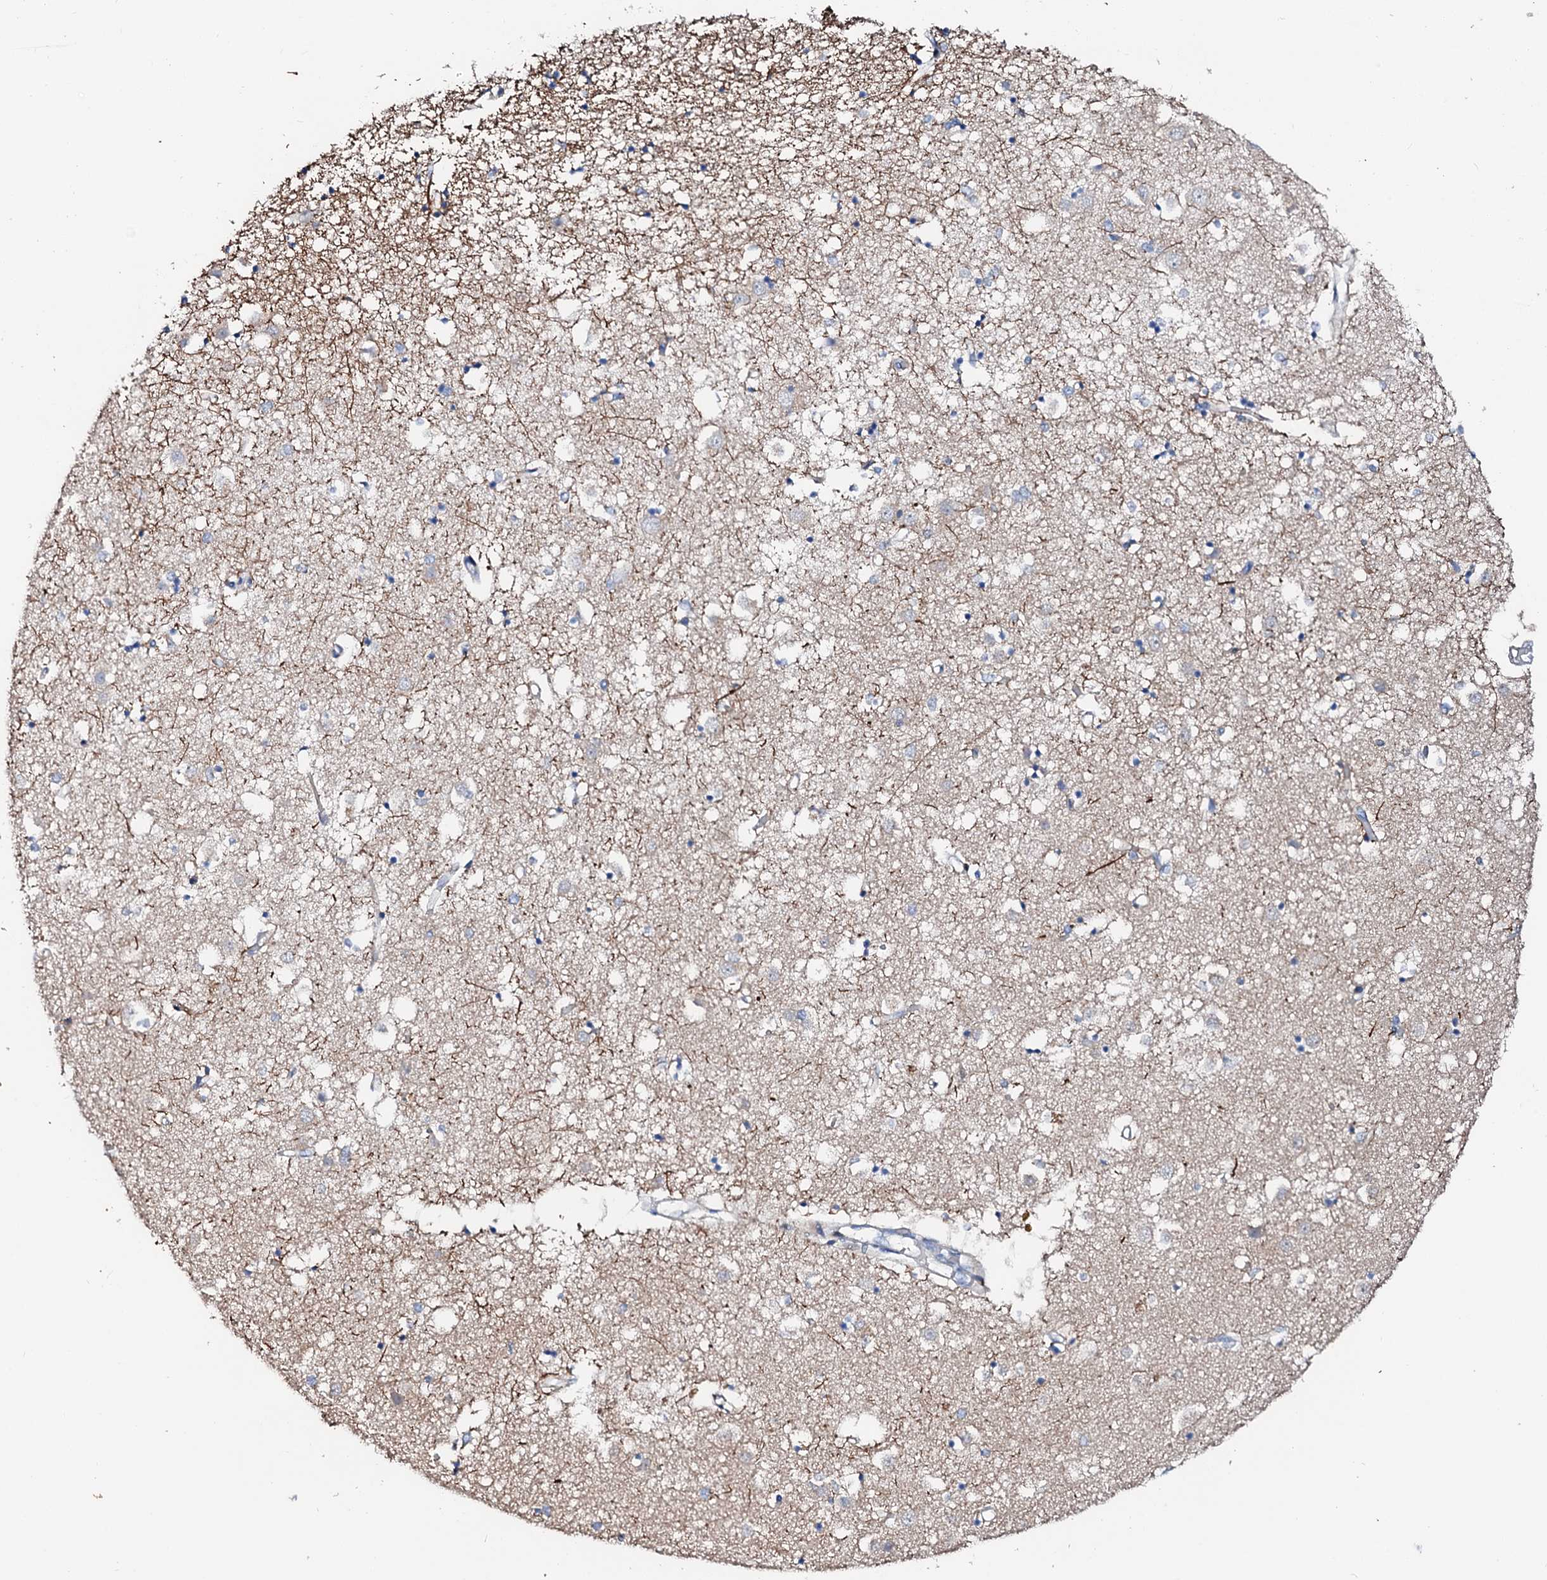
{"staining": {"intensity": "negative", "quantity": "none", "location": "none"}, "tissue": "caudate", "cell_type": "Glial cells", "image_type": "normal", "snomed": [{"axis": "morphology", "description": "Normal tissue, NOS"}, {"axis": "topography", "description": "Lateral ventricle wall"}], "caption": "High power microscopy micrograph of an IHC photomicrograph of normal caudate, revealing no significant expression in glial cells.", "gene": "SLC10A7", "patient": {"sex": "male", "age": 70}}